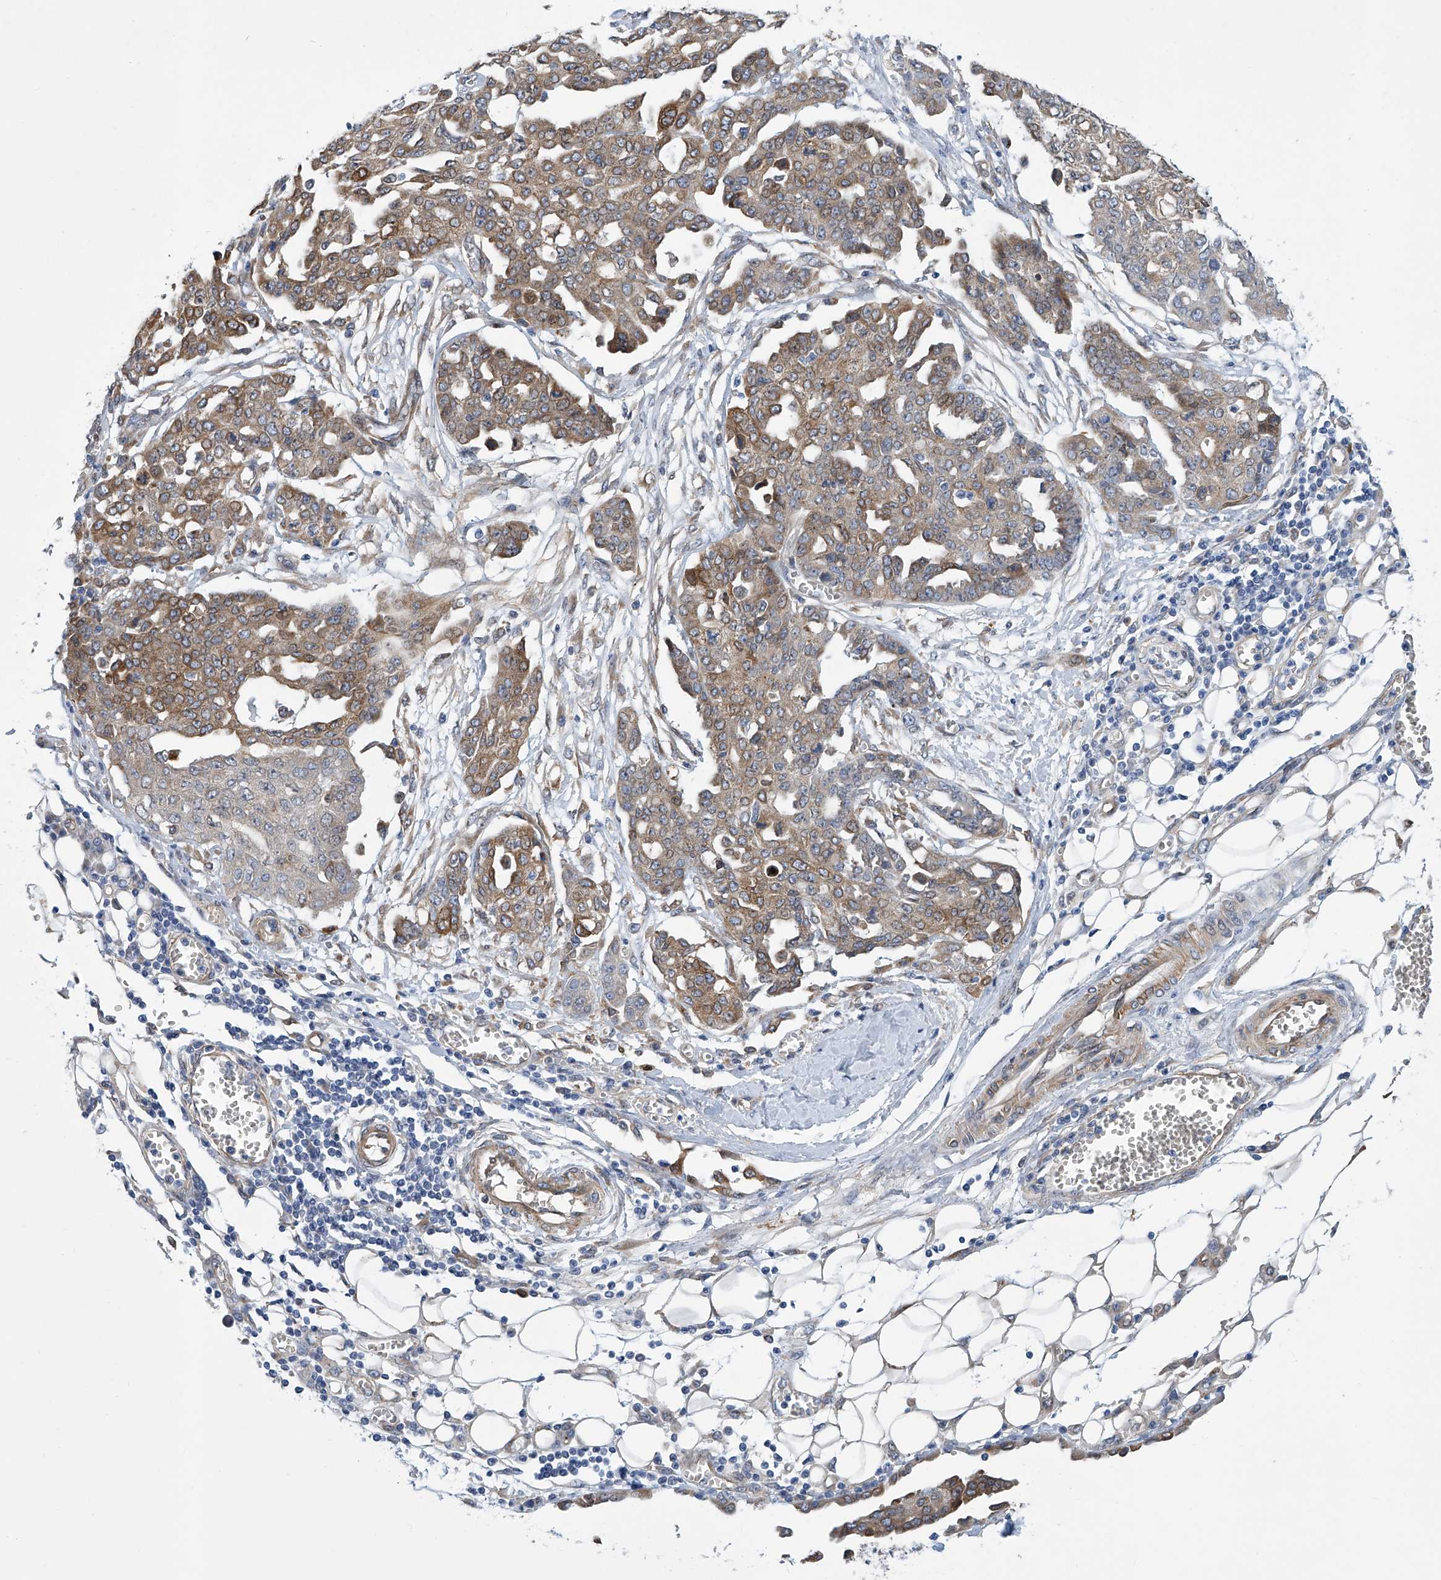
{"staining": {"intensity": "moderate", "quantity": ">75%", "location": "cytoplasmic/membranous"}, "tissue": "ovarian cancer", "cell_type": "Tumor cells", "image_type": "cancer", "snomed": [{"axis": "morphology", "description": "Cystadenocarcinoma, serous, NOS"}, {"axis": "topography", "description": "Soft tissue"}, {"axis": "topography", "description": "Ovary"}], "caption": "Immunohistochemistry photomicrograph of serous cystadenocarcinoma (ovarian) stained for a protein (brown), which exhibits medium levels of moderate cytoplasmic/membranous positivity in approximately >75% of tumor cells.", "gene": "TNN", "patient": {"sex": "female", "age": 57}}